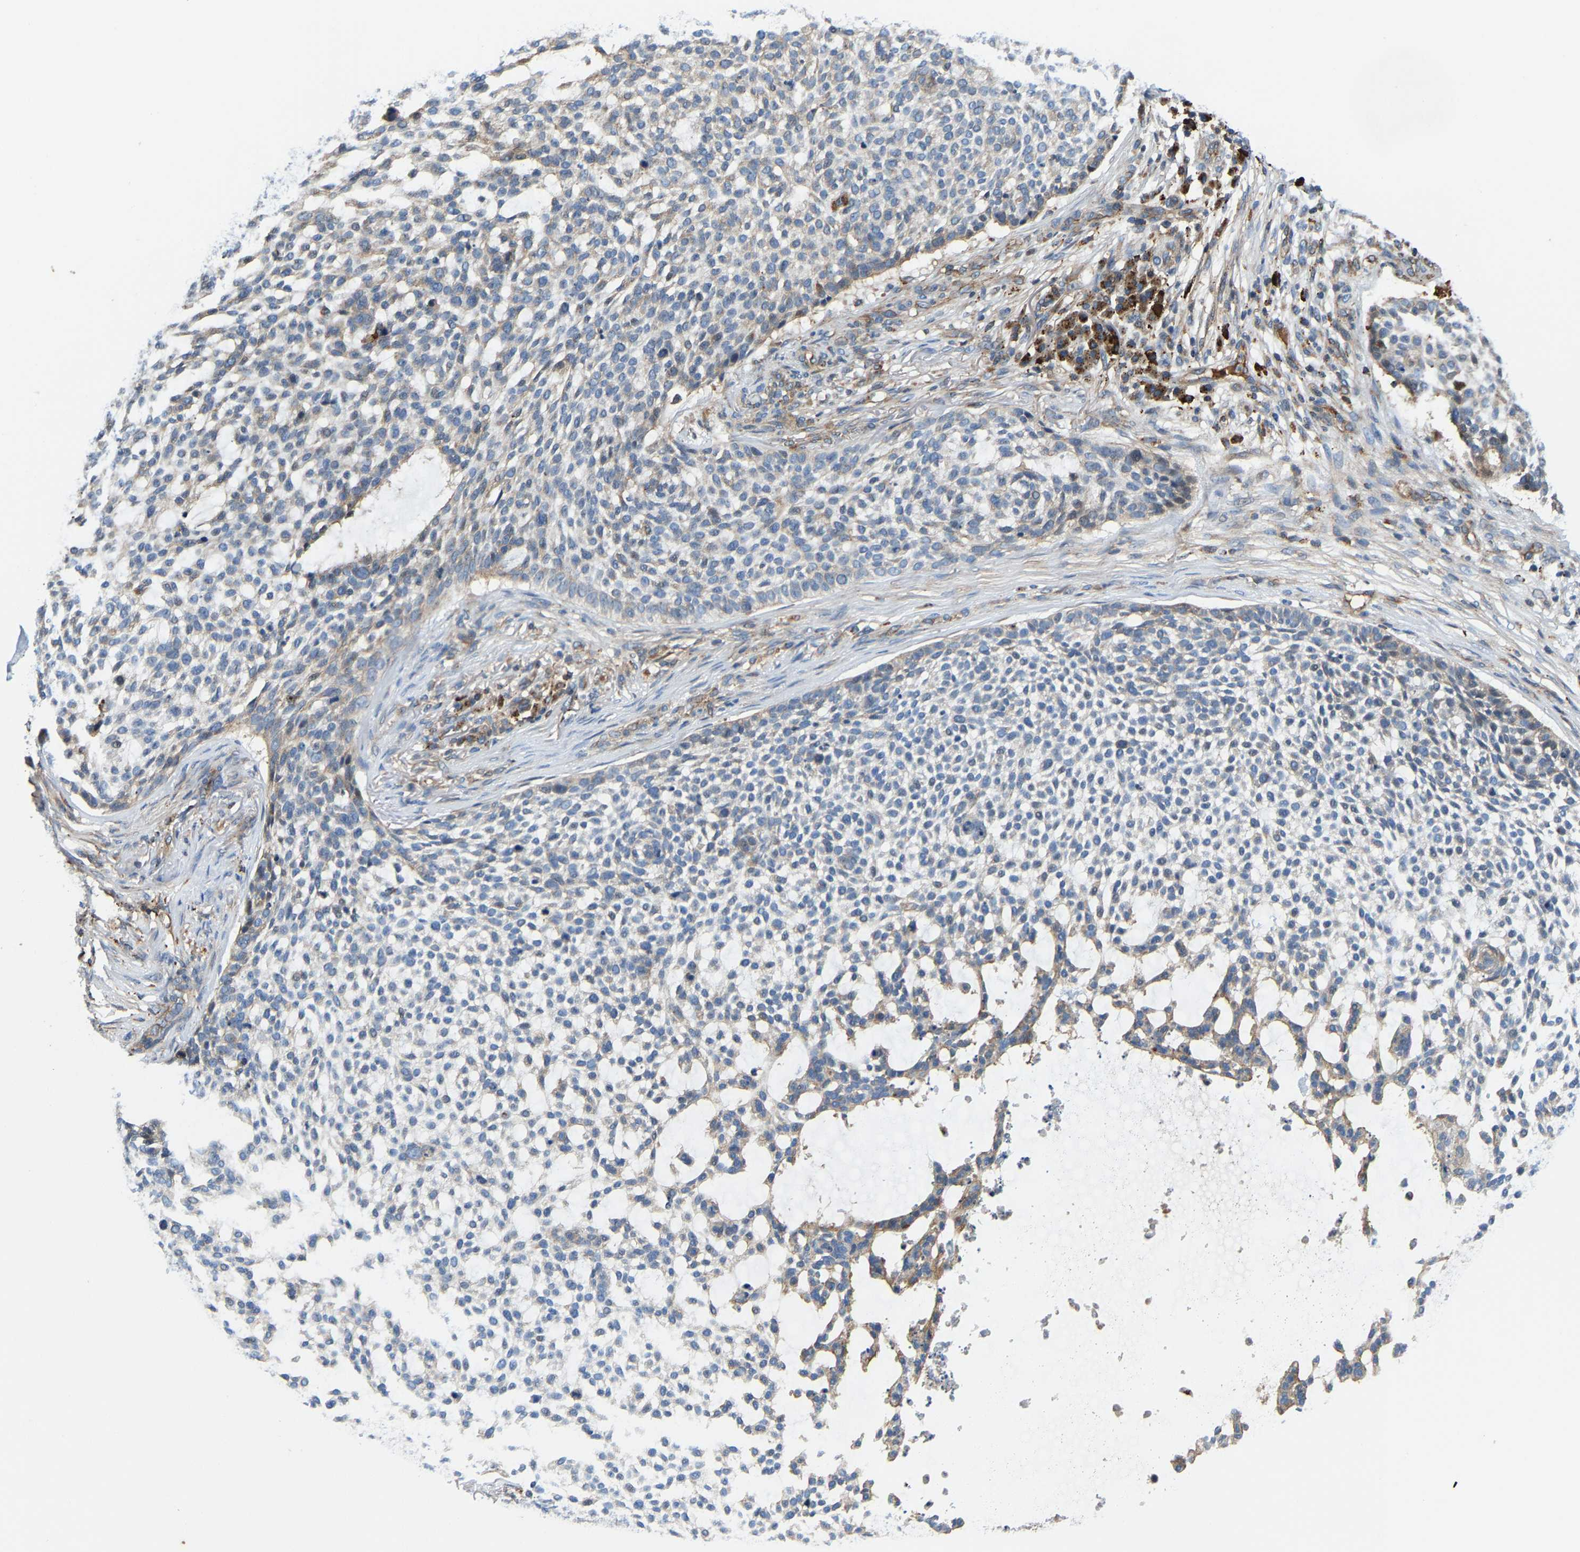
{"staining": {"intensity": "weak", "quantity": "<25%", "location": "cytoplasmic/membranous"}, "tissue": "skin cancer", "cell_type": "Tumor cells", "image_type": "cancer", "snomed": [{"axis": "morphology", "description": "Basal cell carcinoma"}, {"axis": "topography", "description": "Skin"}], "caption": "Immunohistochemistry micrograph of skin cancer (basal cell carcinoma) stained for a protein (brown), which displays no staining in tumor cells.", "gene": "DPP7", "patient": {"sex": "female", "age": 64}}